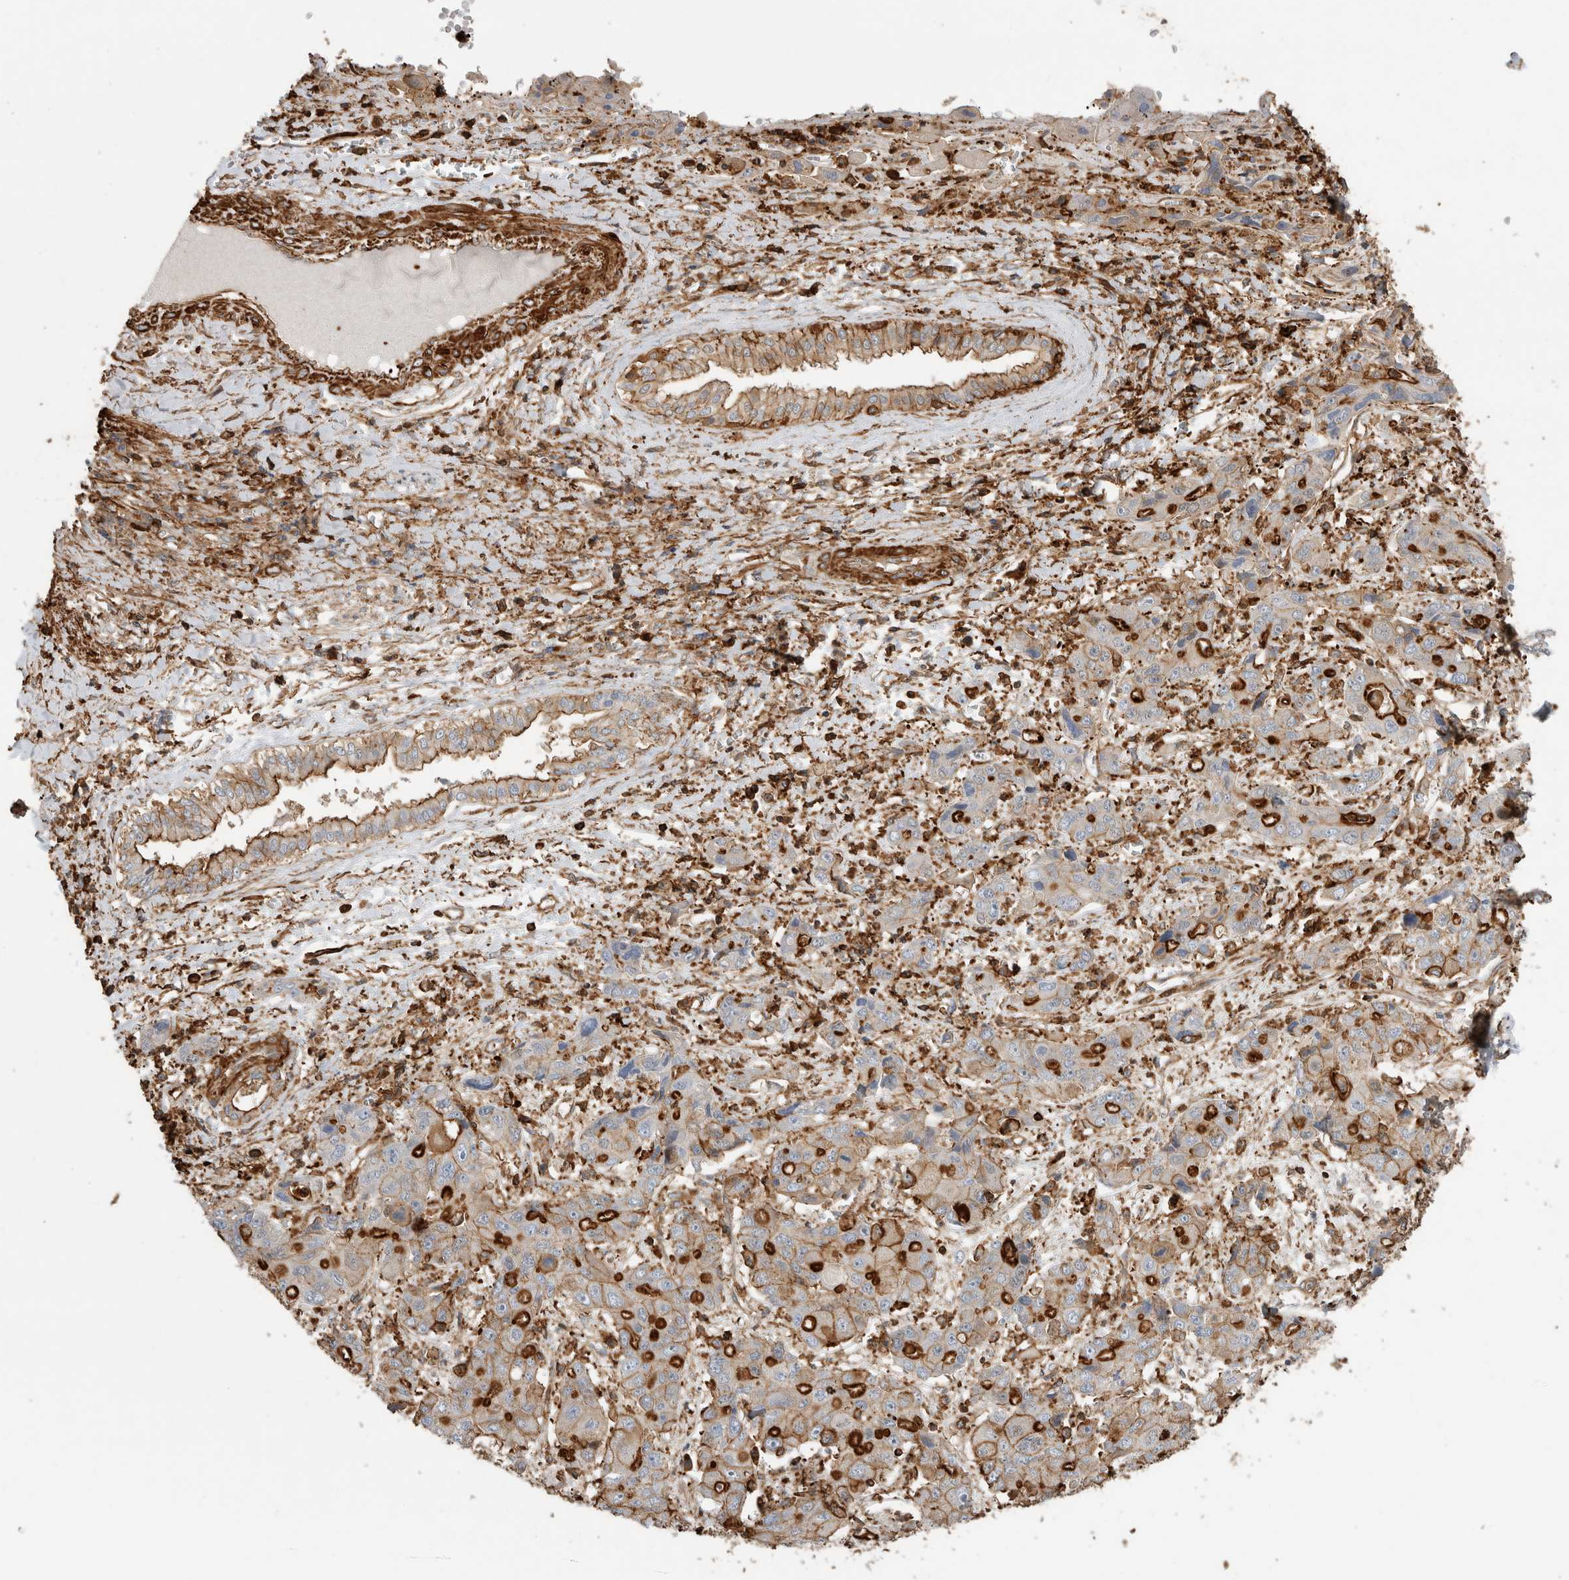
{"staining": {"intensity": "moderate", "quantity": "25%-75%", "location": "cytoplasmic/membranous"}, "tissue": "liver cancer", "cell_type": "Tumor cells", "image_type": "cancer", "snomed": [{"axis": "morphology", "description": "Cholangiocarcinoma"}, {"axis": "topography", "description": "Liver"}], "caption": "An IHC photomicrograph of neoplastic tissue is shown. Protein staining in brown highlights moderate cytoplasmic/membranous positivity in liver cancer (cholangiocarcinoma) within tumor cells. Nuclei are stained in blue.", "gene": "GPER1", "patient": {"sex": "male", "age": 67}}